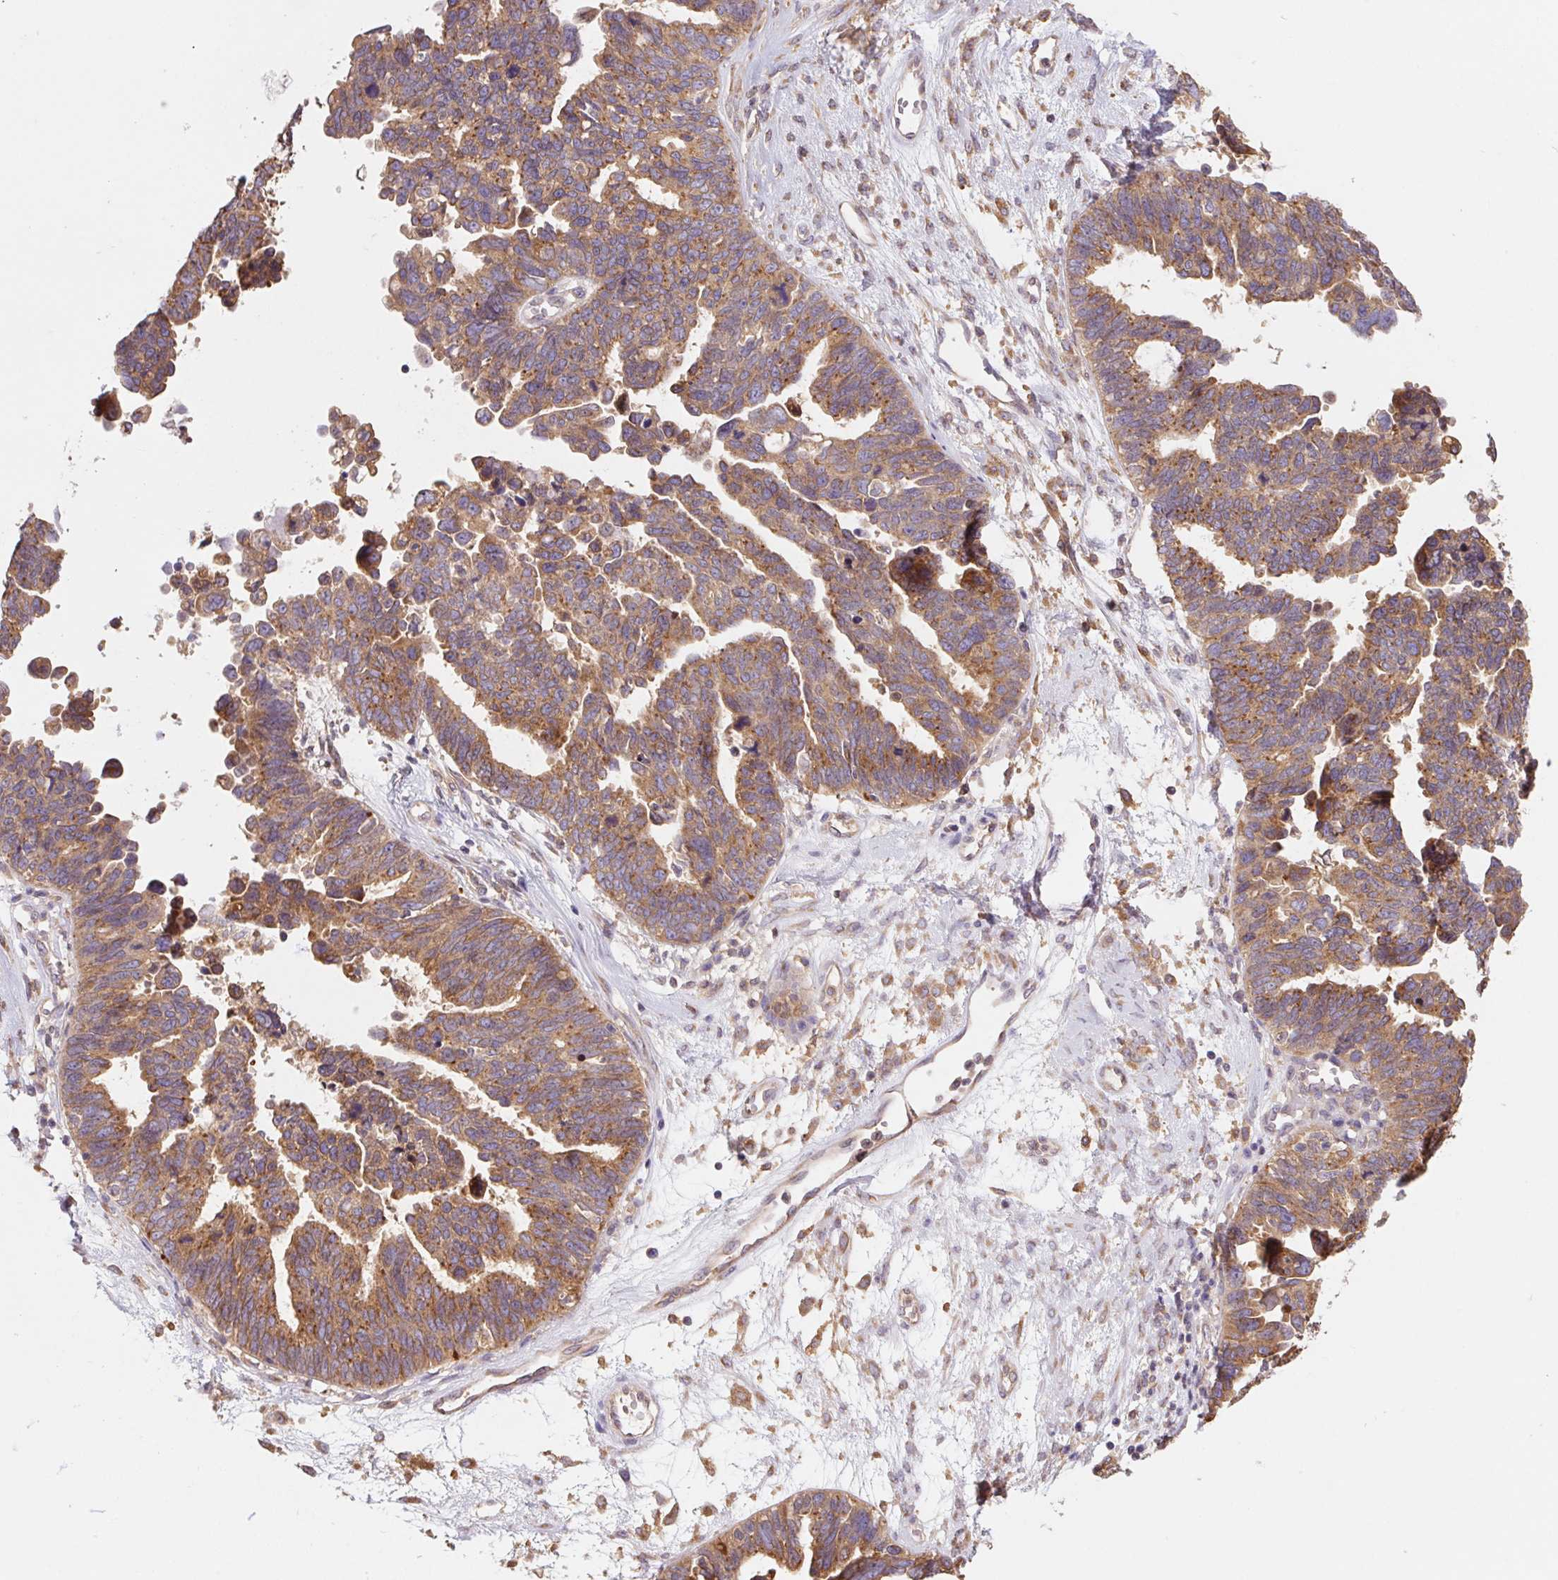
{"staining": {"intensity": "moderate", "quantity": ">75%", "location": "cytoplasmic/membranous"}, "tissue": "ovarian cancer", "cell_type": "Tumor cells", "image_type": "cancer", "snomed": [{"axis": "morphology", "description": "Cystadenocarcinoma, serous, NOS"}, {"axis": "topography", "description": "Ovary"}], "caption": "Ovarian cancer (serous cystadenocarcinoma) stained with a protein marker demonstrates moderate staining in tumor cells.", "gene": "RAB1A", "patient": {"sex": "female", "age": 60}}